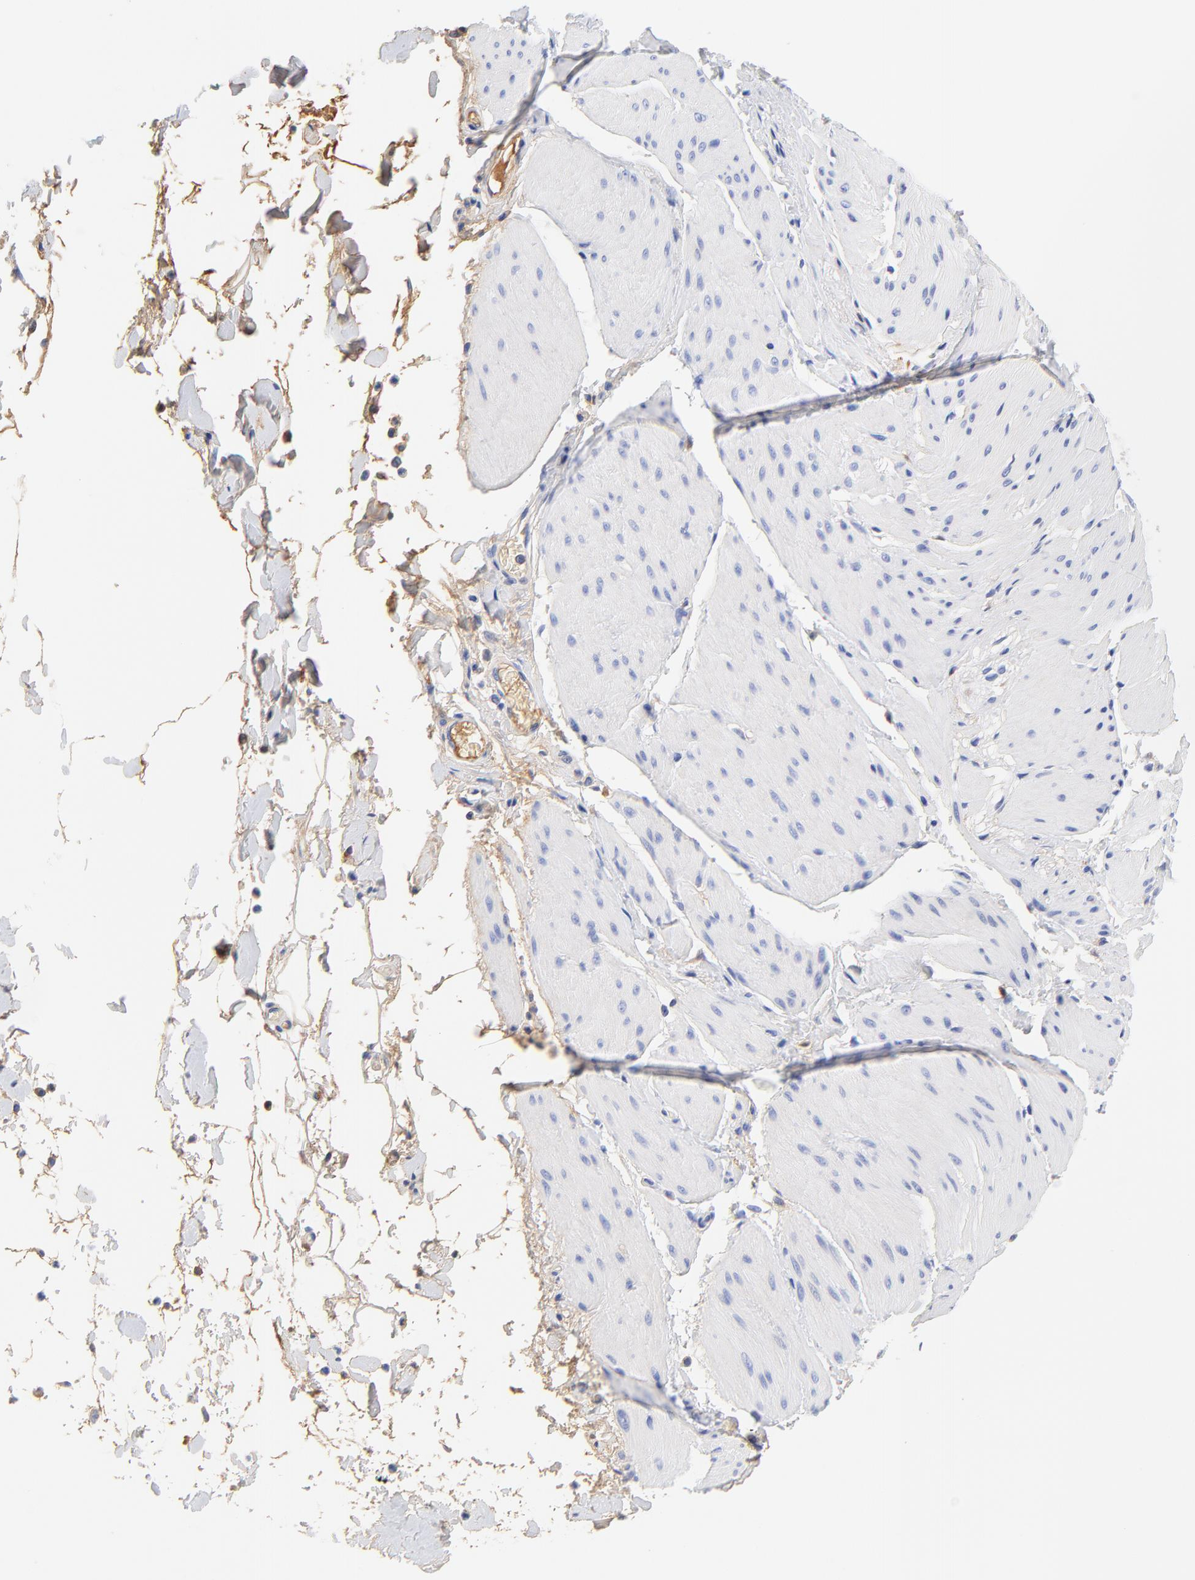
{"staining": {"intensity": "negative", "quantity": "none", "location": "none"}, "tissue": "smooth muscle", "cell_type": "Smooth muscle cells", "image_type": "normal", "snomed": [{"axis": "morphology", "description": "Normal tissue, NOS"}, {"axis": "topography", "description": "Smooth muscle"}, {"axis": "topography", "description": "Colon"}], "caption": "Immunohistochemical staining of normal human smooth muscle exhibits no significant staining in smooth muscle cells. The staining is performed using DAB brown chromogen with nuclei counter-stained in using hematoxylin.", "gene": "IGLV3", "patient": {"sex": "male", "age": 67}}